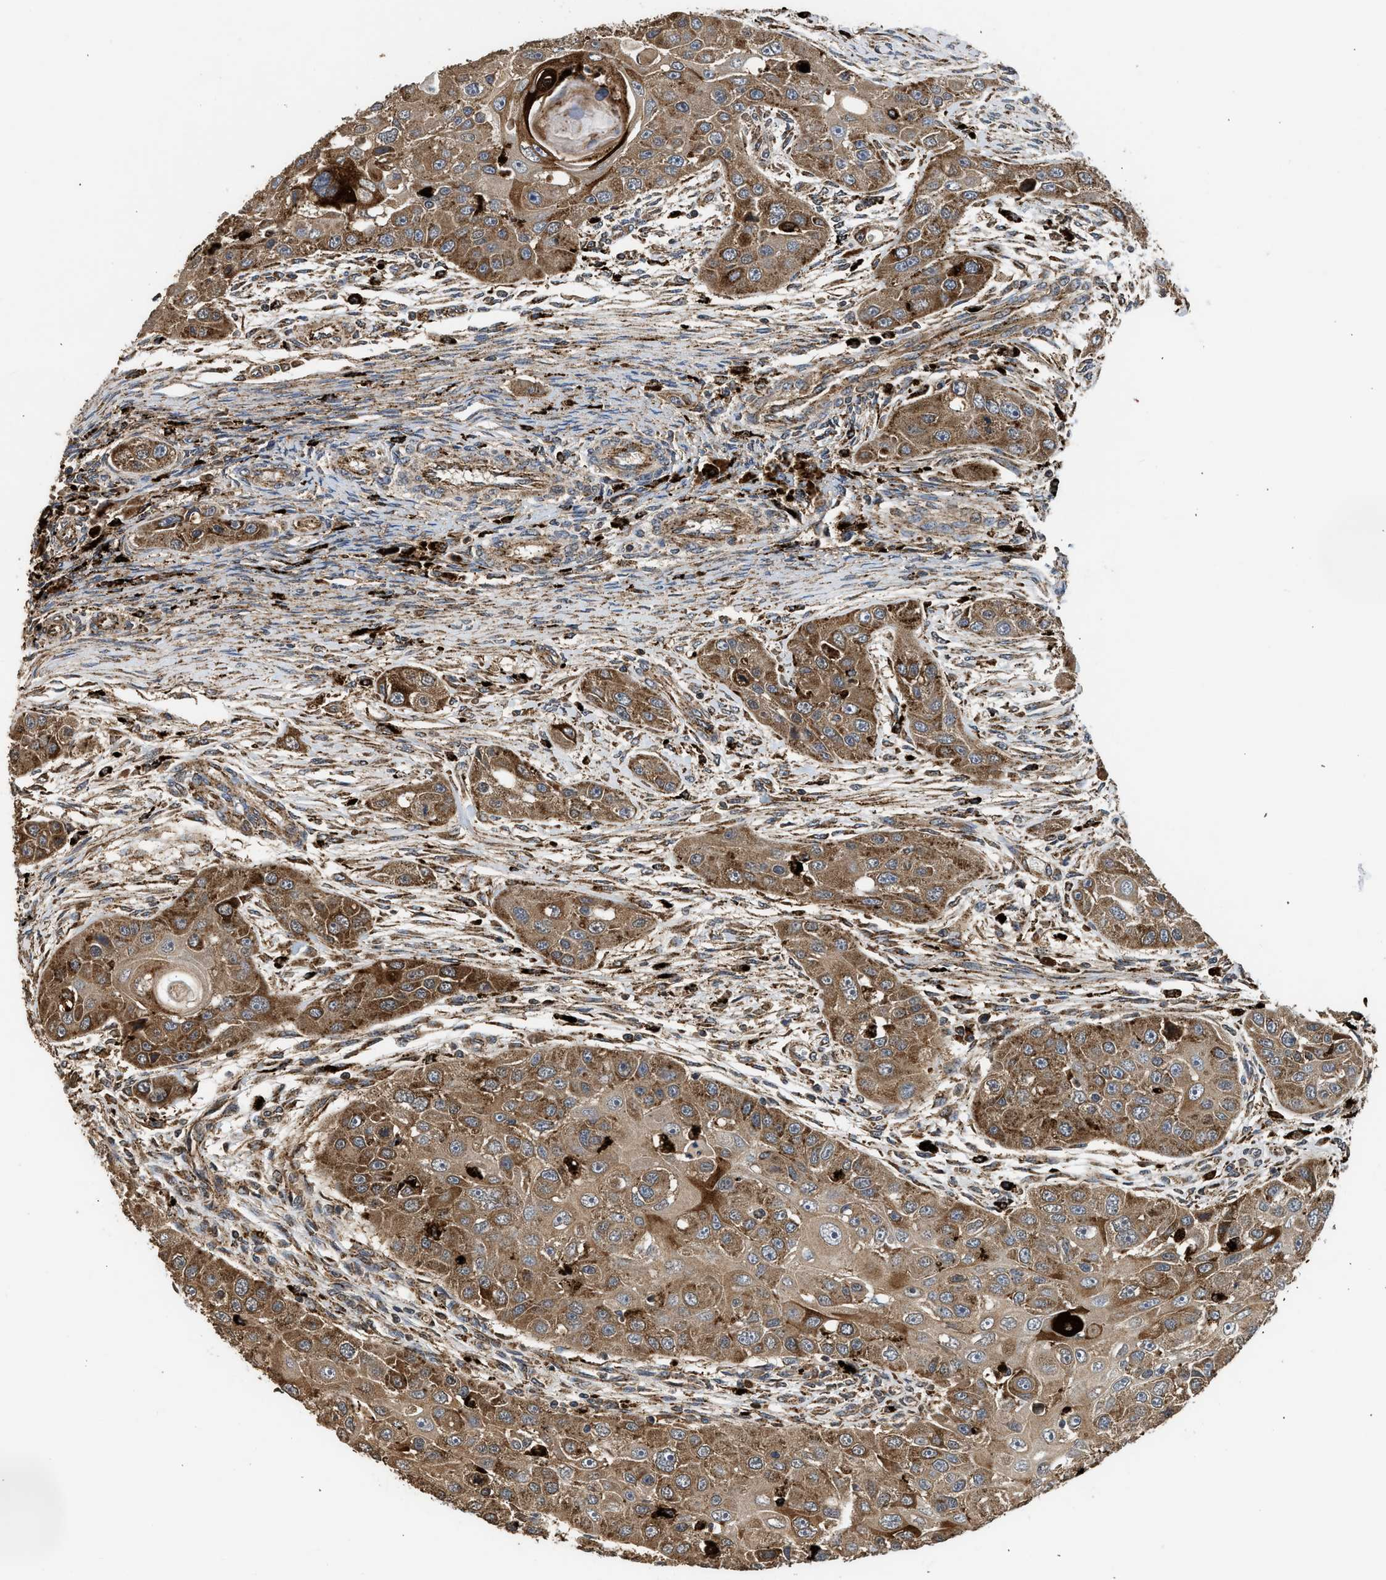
{"staining": {"intensity": "moderate", "quantity": ">75%", "location": "cytoplasmic/membranous"}, "tissue": "head and neck cancer", "cell_type": "Tumor cells", "image_type": "cancer", "snomed": [{"axis": "morphology", "description": "Normal tissue, NOS"}, {"axis": "morphology", "description": "Squamous cell carcinoma, NOS"}, {"axis": "topography", "description": "Skeletal muscle"}, {"axis": "topography", "description": "Head-Neck"}], "caption": "A brown stain highlights moderate cytoplasmic/membranous expression of a protein in human head and neck cancer tumor cells.", "gene": "CTSV", "patient": {"sex": "male", "age": 51}}